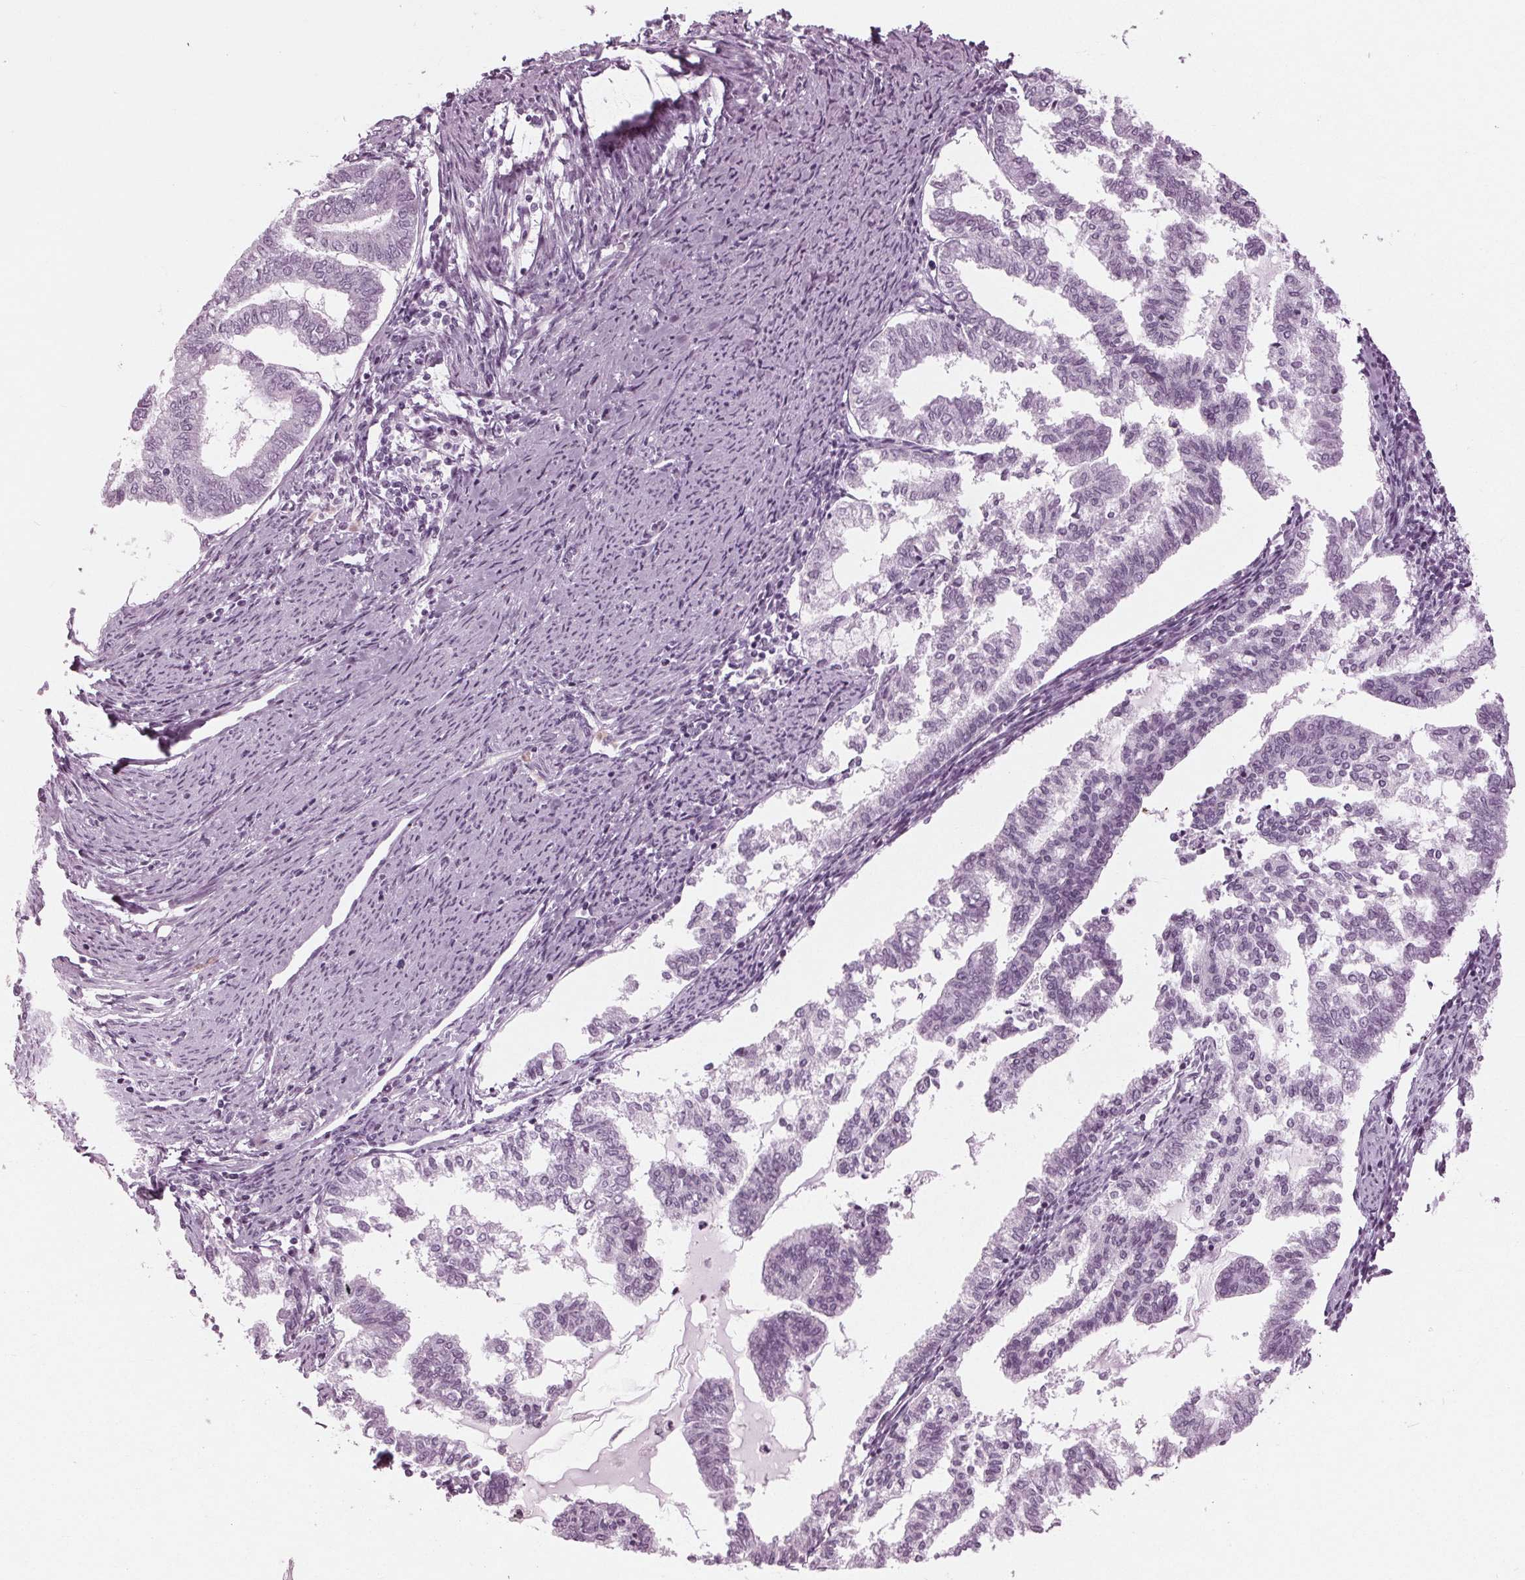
{"staining": {"intensity": "negative", "quantity": "none", "location": "none"}, "tissue": "endometrial cancer", "cell_type": "Tumor cells", "image_type": "cancer", "snomed": [{"axis": "morphology", "description": "Adenocarcinoma, NOS"}, {"axis": "topography", "description": "Endometrium"}], "caption": "Endometrial cancer (adenocarcinoma) was stained to show a protein in brown. There is no significant staining in tumor cells.", "gene": "KRT28", "patient": {"sex": "female", "age": 79}}